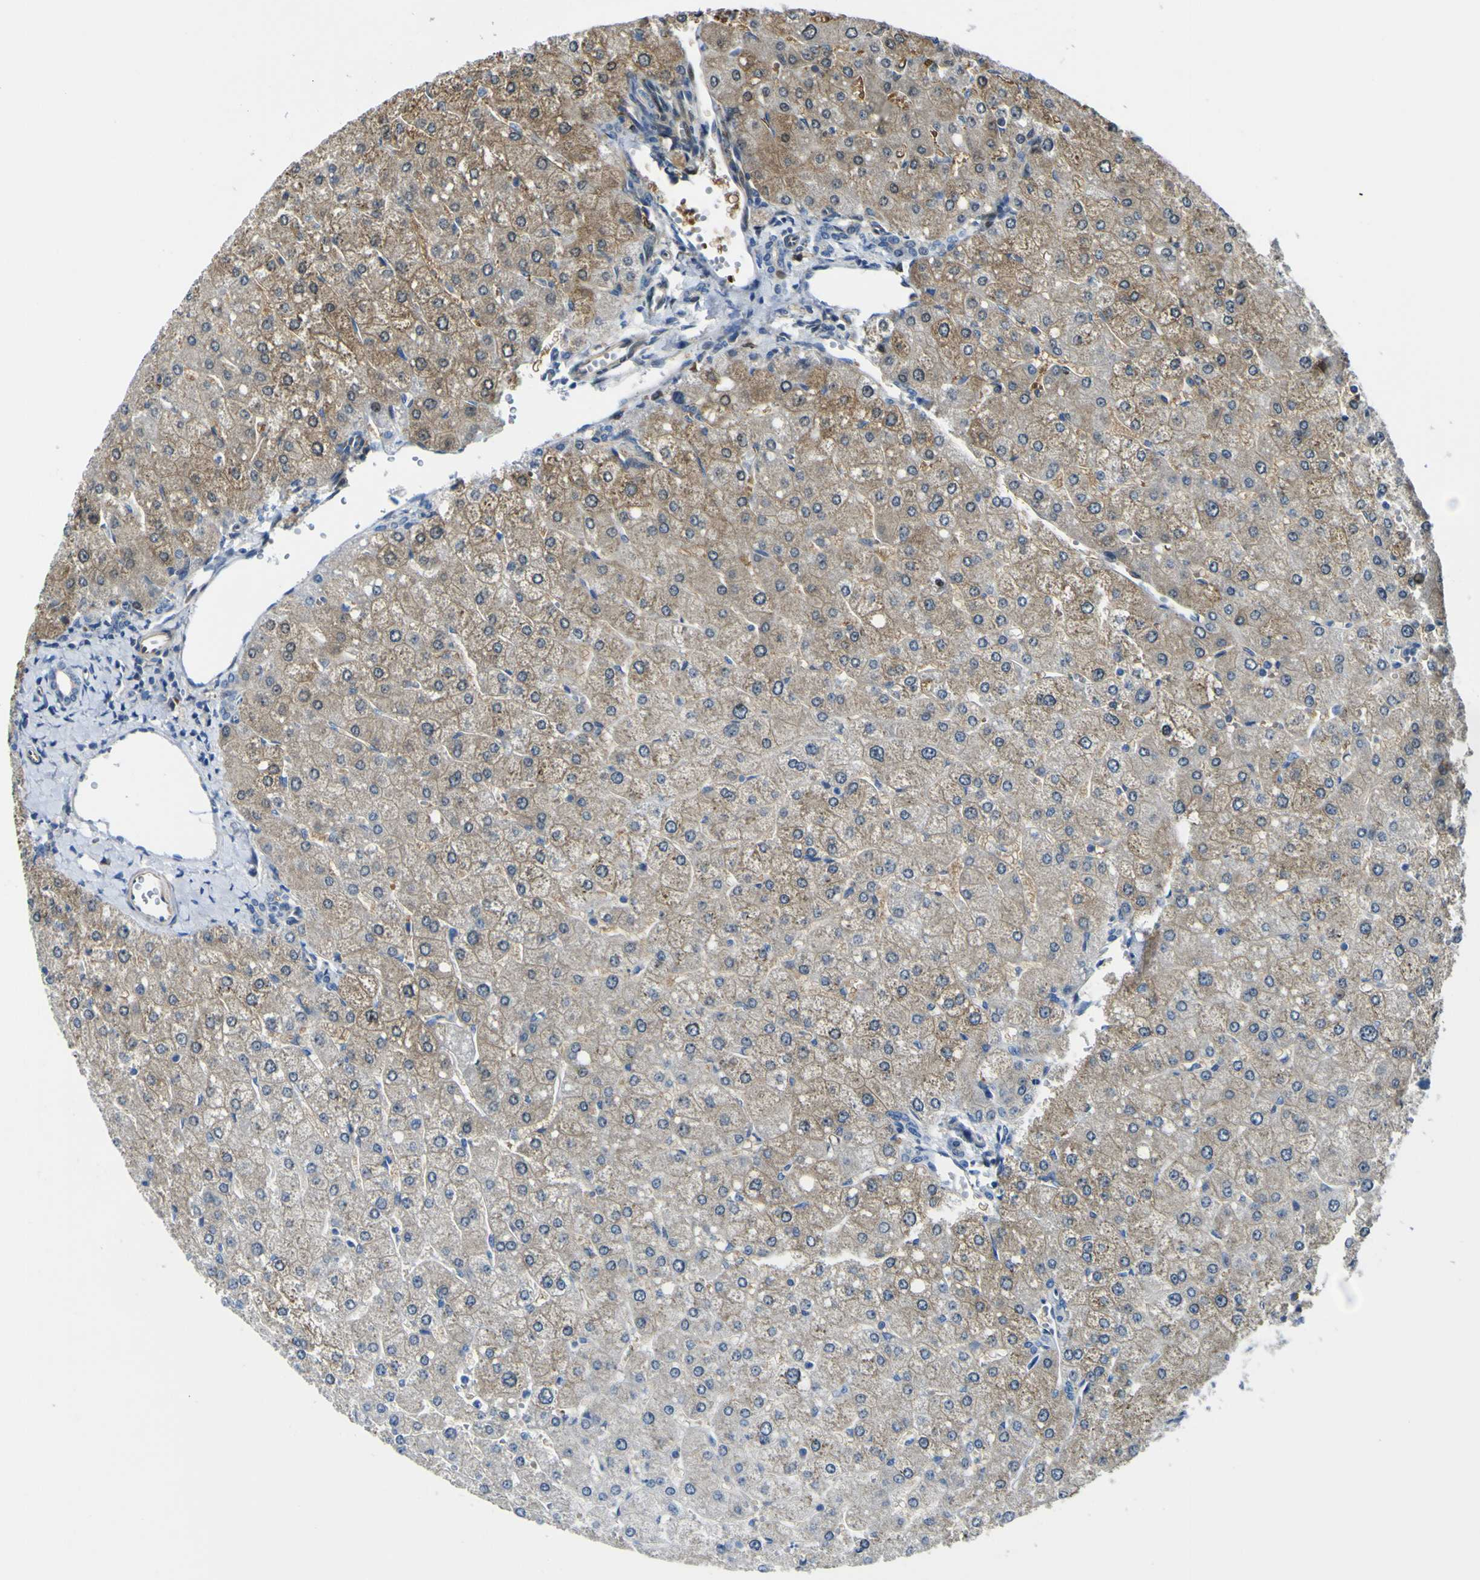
{"staining": {"intensity": "negative", "quantity": "none", "location": "none"}, "tissue": "liver", "cell_type": "Cholangiocytes", "image_type": "normal", "snomed": [{"axis": "morphology", "description": "Normal tissue, NOS"}, {"axis": "topography", "description": "Liver"}], "caption": "DAB immunohistochemical staining of benign liver shows no significant staining in cholangiocytes. (DAB IHC with hematoxylin counter stain).", "gene": "KDM7A", "patient": {"sex": "male", "age": 55}}